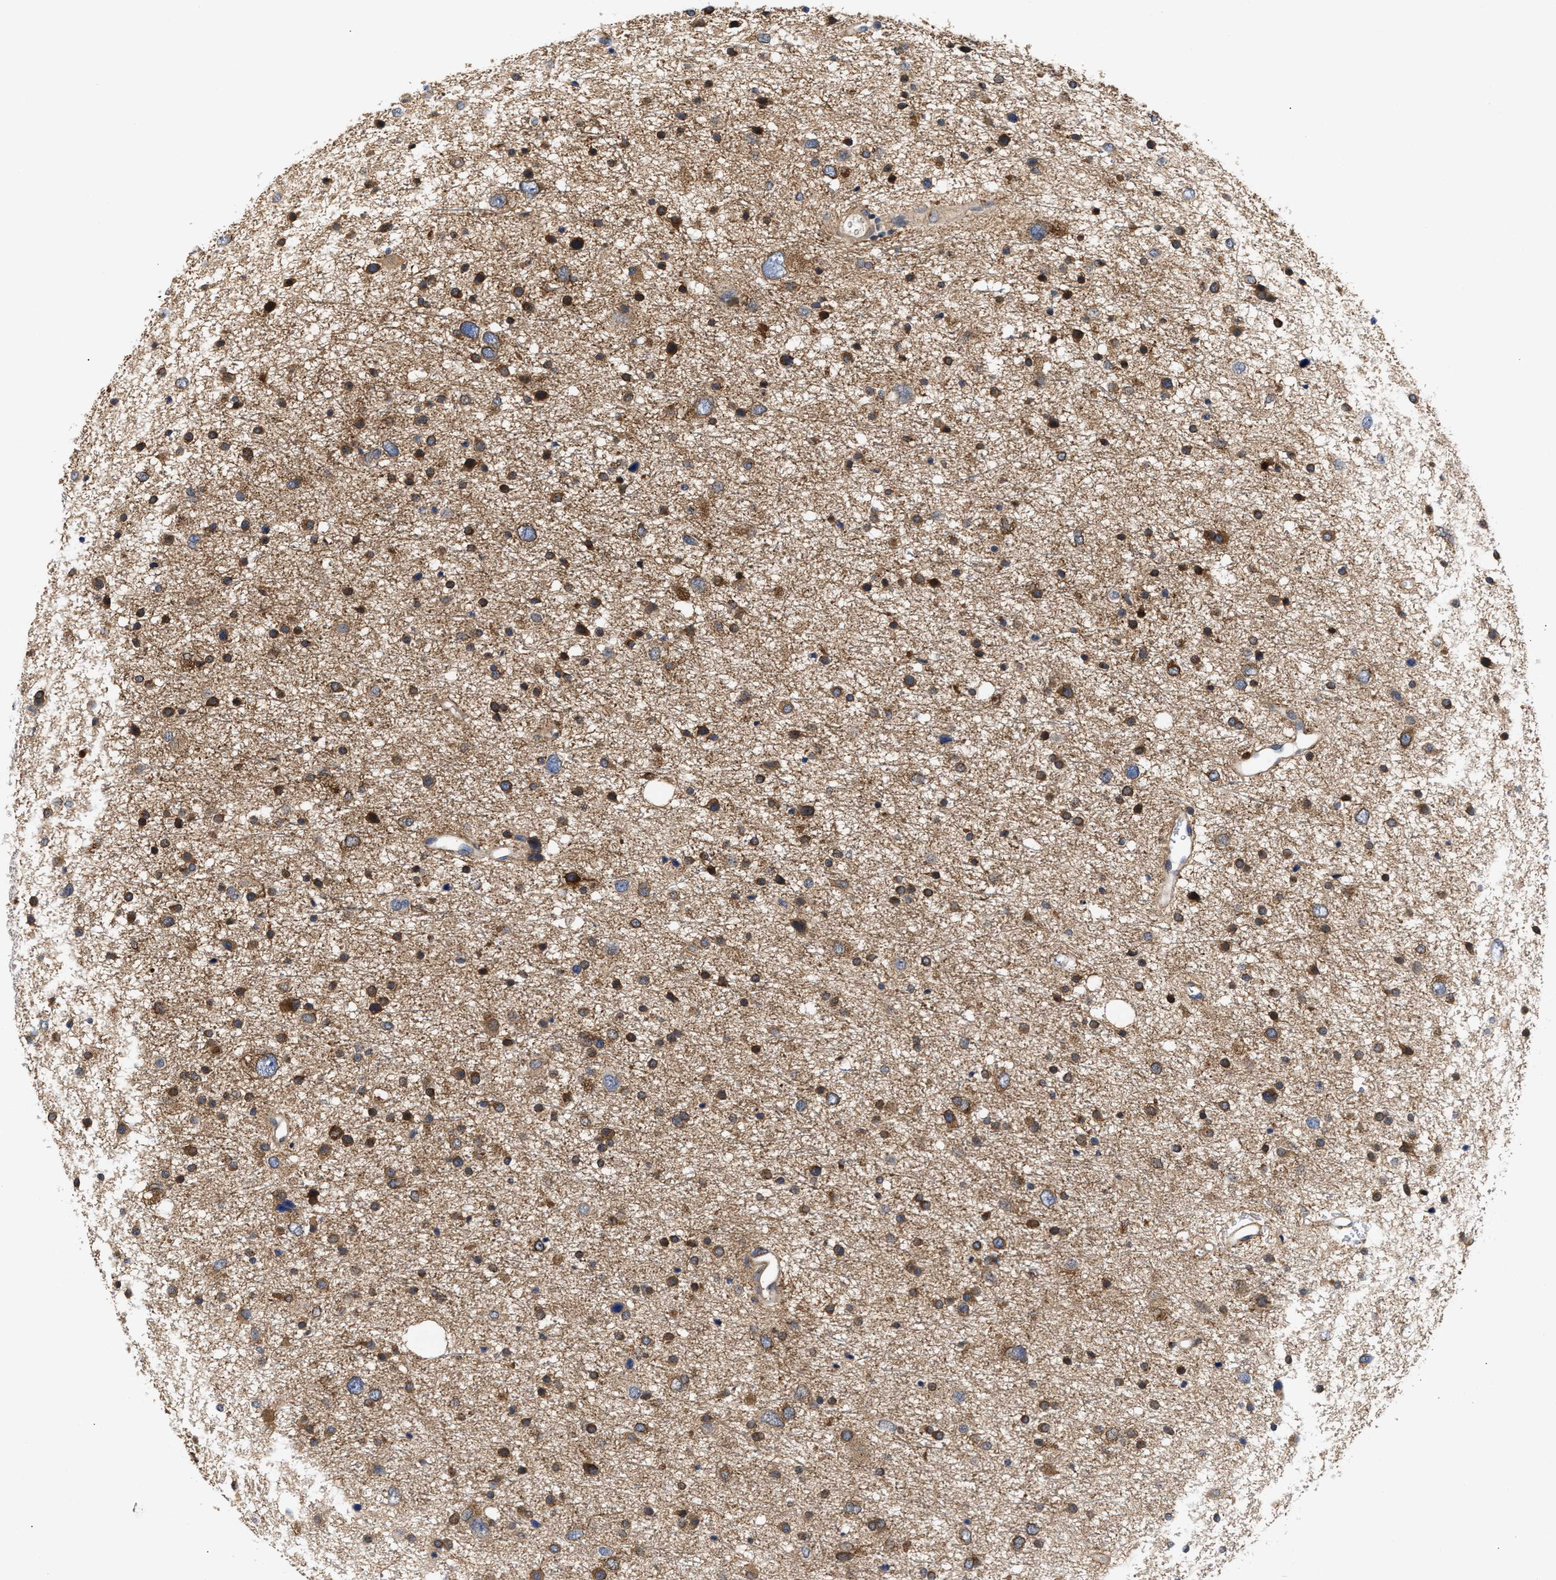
{"staining": {"intensity": "strong", "quantity": ">75%", "location": "cytoplasmic/membranous"}, "tissue": "glioma", "cell_type": "Tumor cells", "image_type": "cancer", "snomed": [{"axis": "morphology", "description": "Glioma, malignant, Low grade"}, {"axis": "topography", "description": "Brain"}], "caption": "IHC photomicrograph of human glioma stained for a protein (brown), which exhibits high levels of strong cytoplasmic/membranous staining in approximately >75% of tumor cells.", "gene": "CLIP2", "patient": {"sex": "female", "age": 37}}